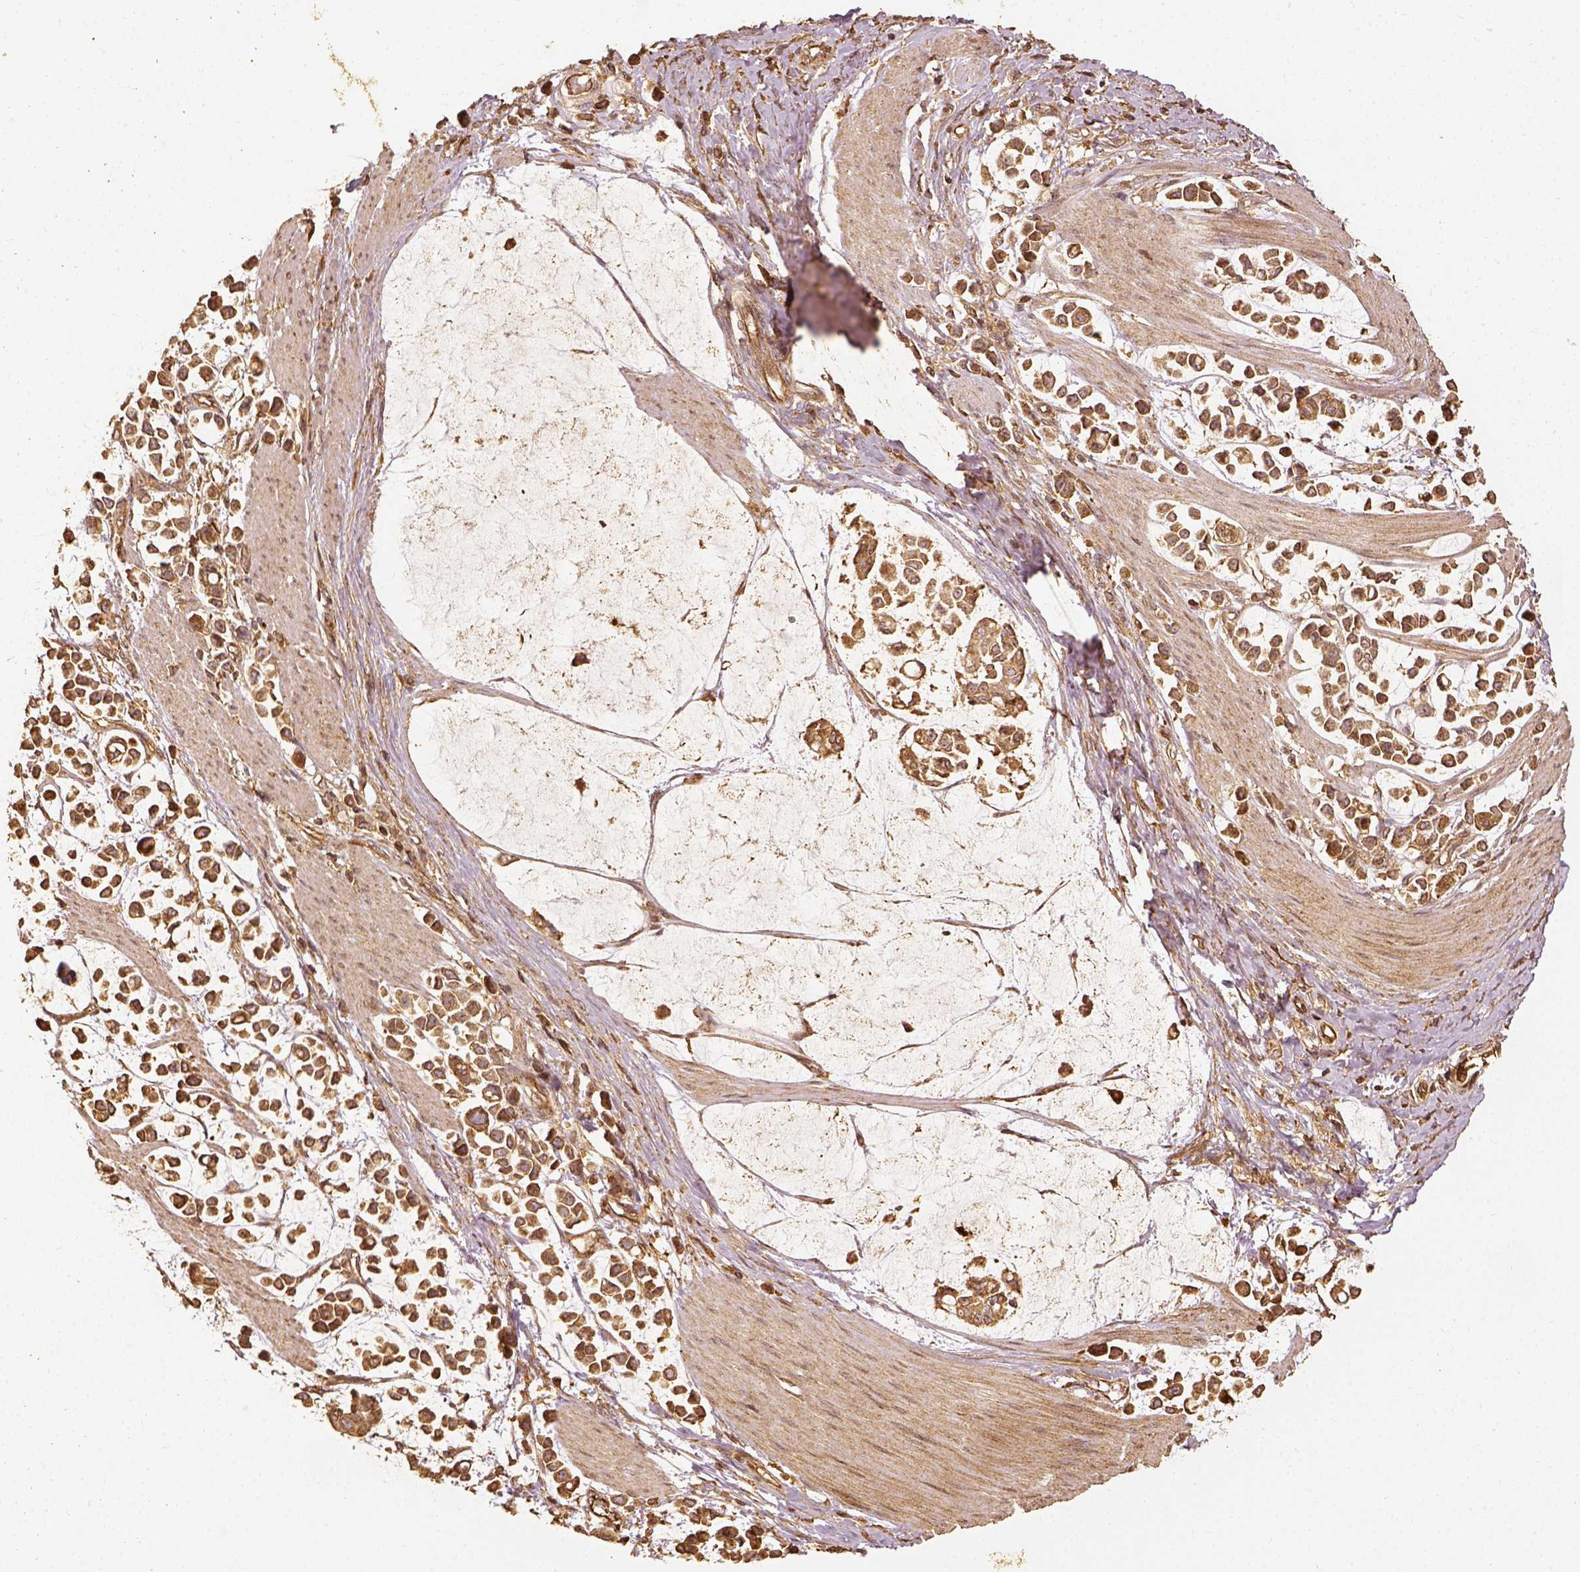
{"staining": {"intensity": "moderate", "quantity": ">75%", "location": "cytoplasmic/membranous"}, "tissue": "stomach cancer", "cell_type": "Tumor cells", "image_type": "cancer", "snomed": [{"axis": "morphology", "description": "Adenocarcinoma, NOS"}, {"axis": "topography", "description": "Stomach"}], "caption": "Stomach cancer (adenocarcinoma) stained for a protein (brown) exhibits moderate cytoplasmic/membranous positive positivity in about >75% of tumor cells.", "gene": "VEGFA", "patient": {"sex": "male", "age": 82}}